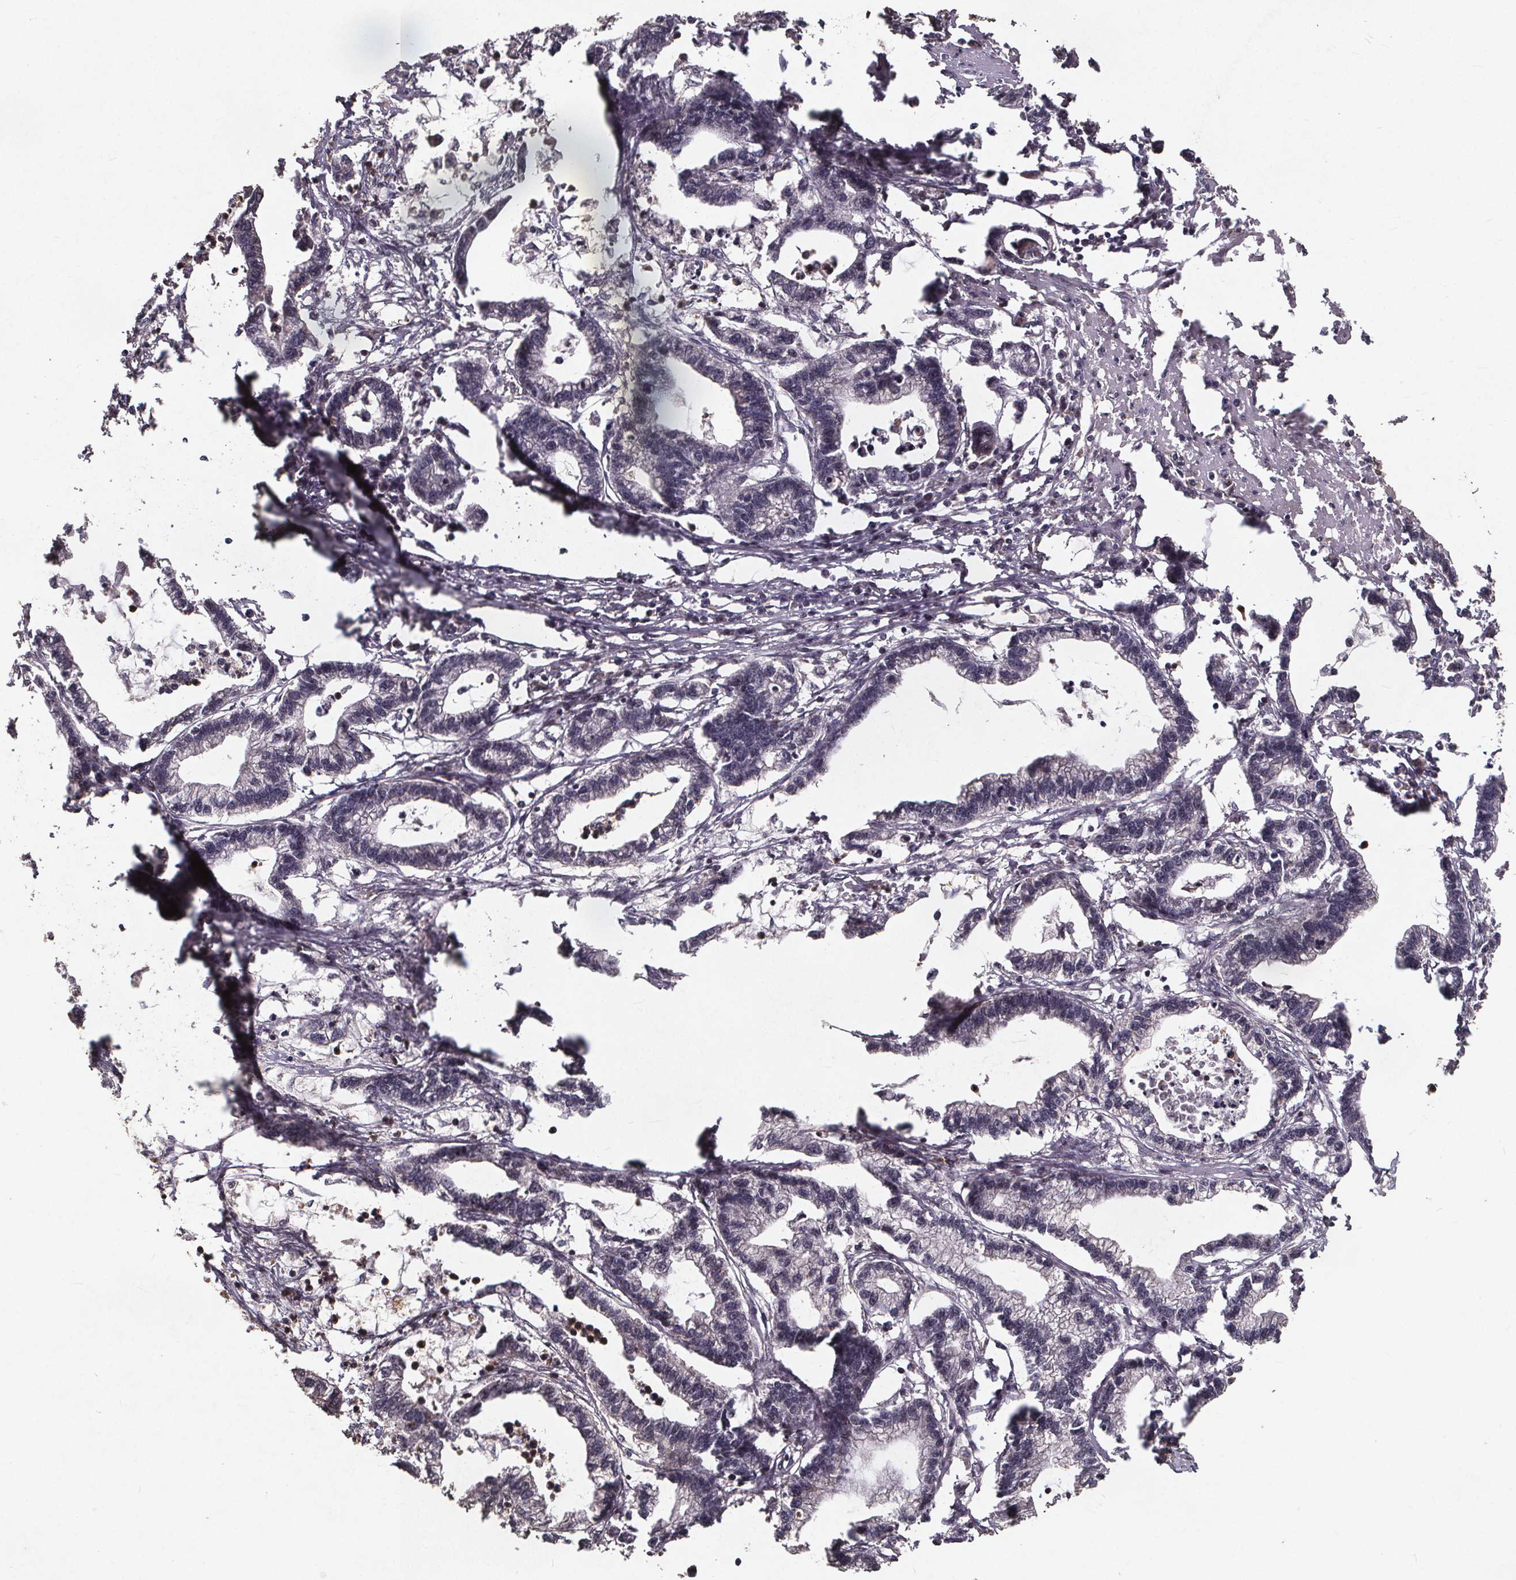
{"staining": {"intensity": "negative", "quantity": "none", "location": "none"}, "tissue": "stomach cancer", "cell_type": "Tumor cells", "image_type": "cancer", "snomed": [{"axis": "morphology", "description": "Adenocarcinoma, NOS"}, {"axis": "topography", "description": "Stomach"}], "caption": "IHC of stomach cancer (adenocarcinoma) reveals no expression in tumor cells.", "gene": "GPX3", "patient": {"sex": "male", "age": 83}}